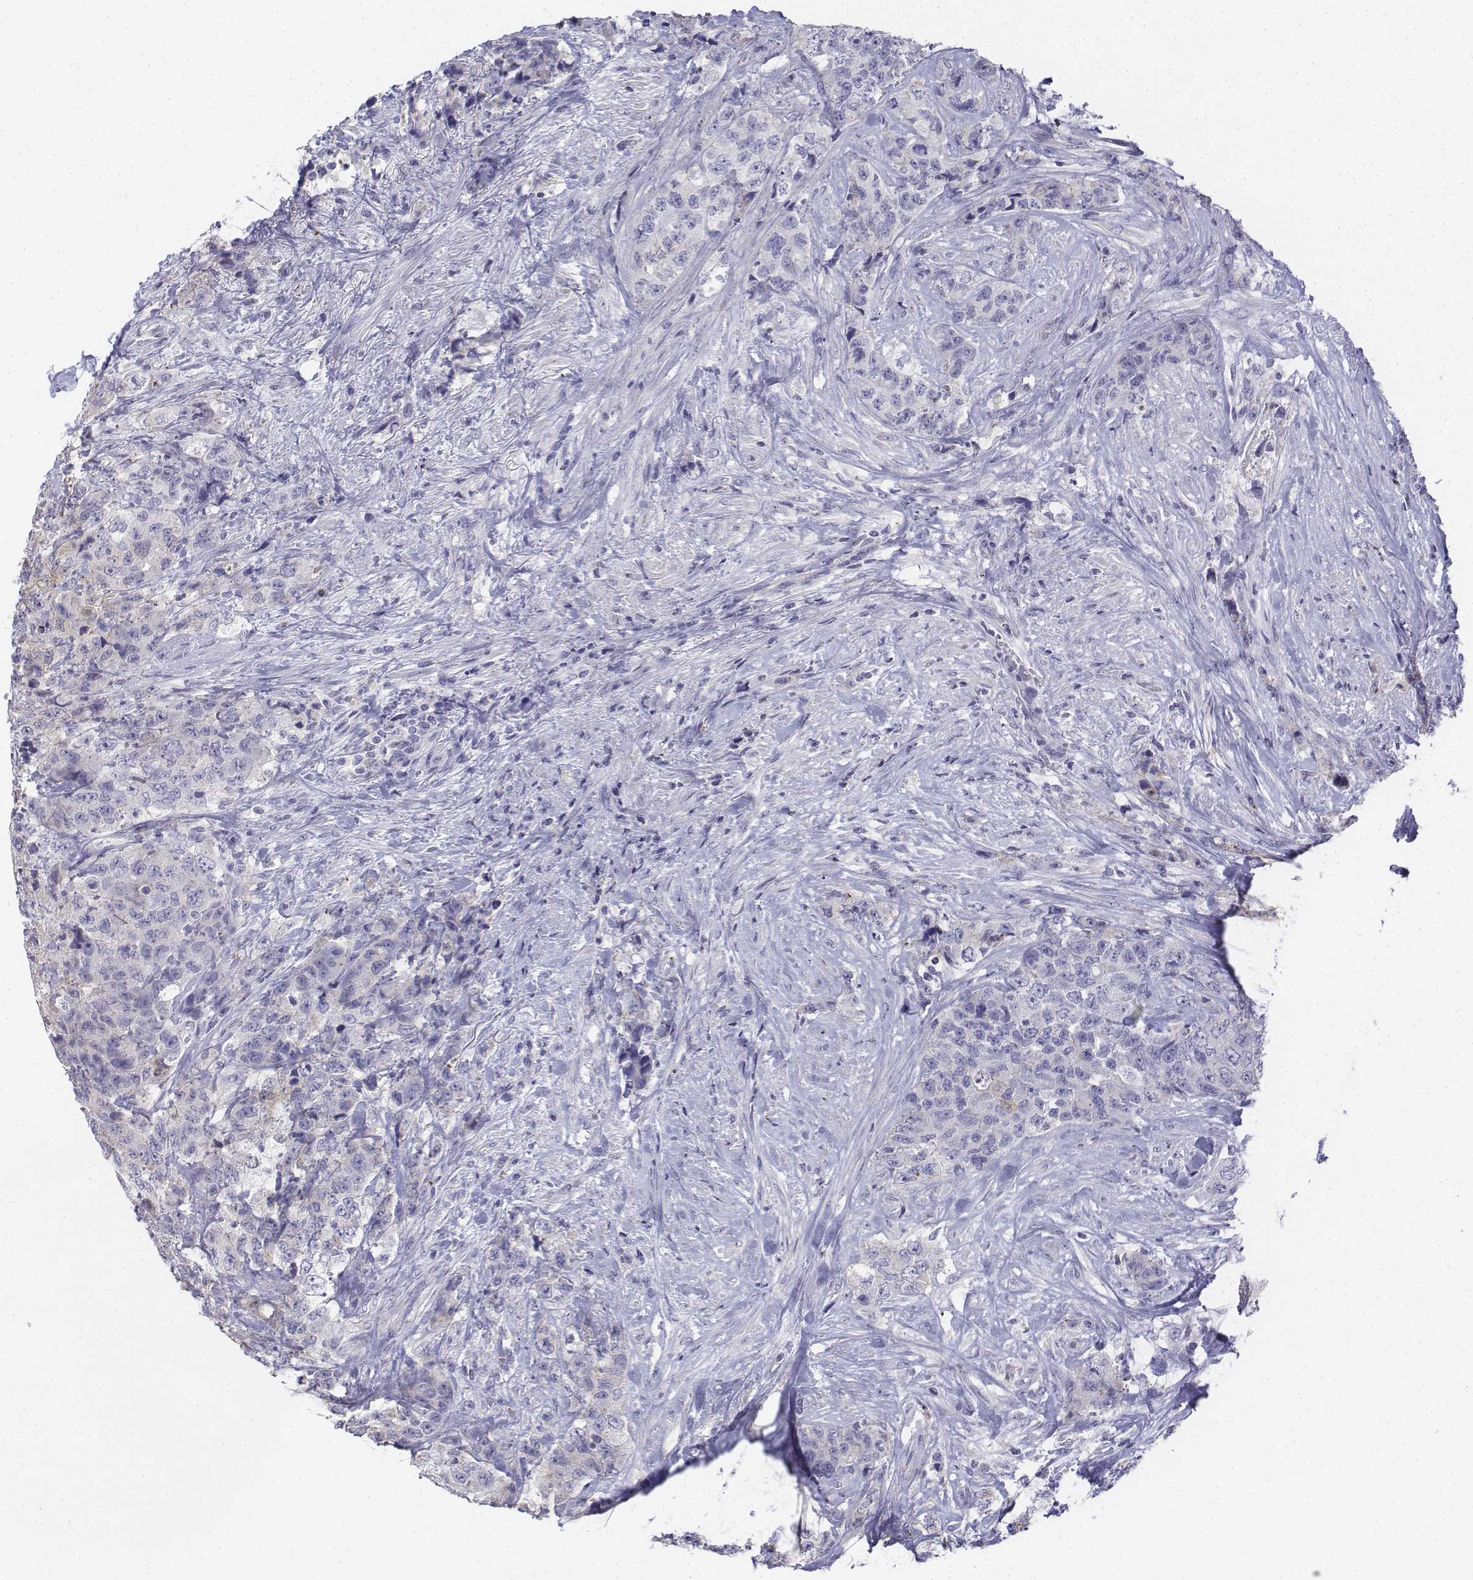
{"staining": {"intensity": "negative", "quantity": "none", "location": "none"}, "tissue": "urothelial cancer", "cell_type": "Tumor cells", "image_type": "cancer", "snomed": [{"axis": "morphology", "description": "Urothelial carcinoma, High grade"}, {"axis": "topography", "description": "Urinary bladder"}], "caption": "Histopathology image shows no significant protein positivity in tumor cells of high-grade urothelial carcinoma. (Stains: DAB (3,3'-diaminobenzidine) IHC with hematoxylin counter stain, Microscopy: brightfield microscopy at high magnification).", "gene": "LGSN", "patient": {"sex": "female", "age": 78}}